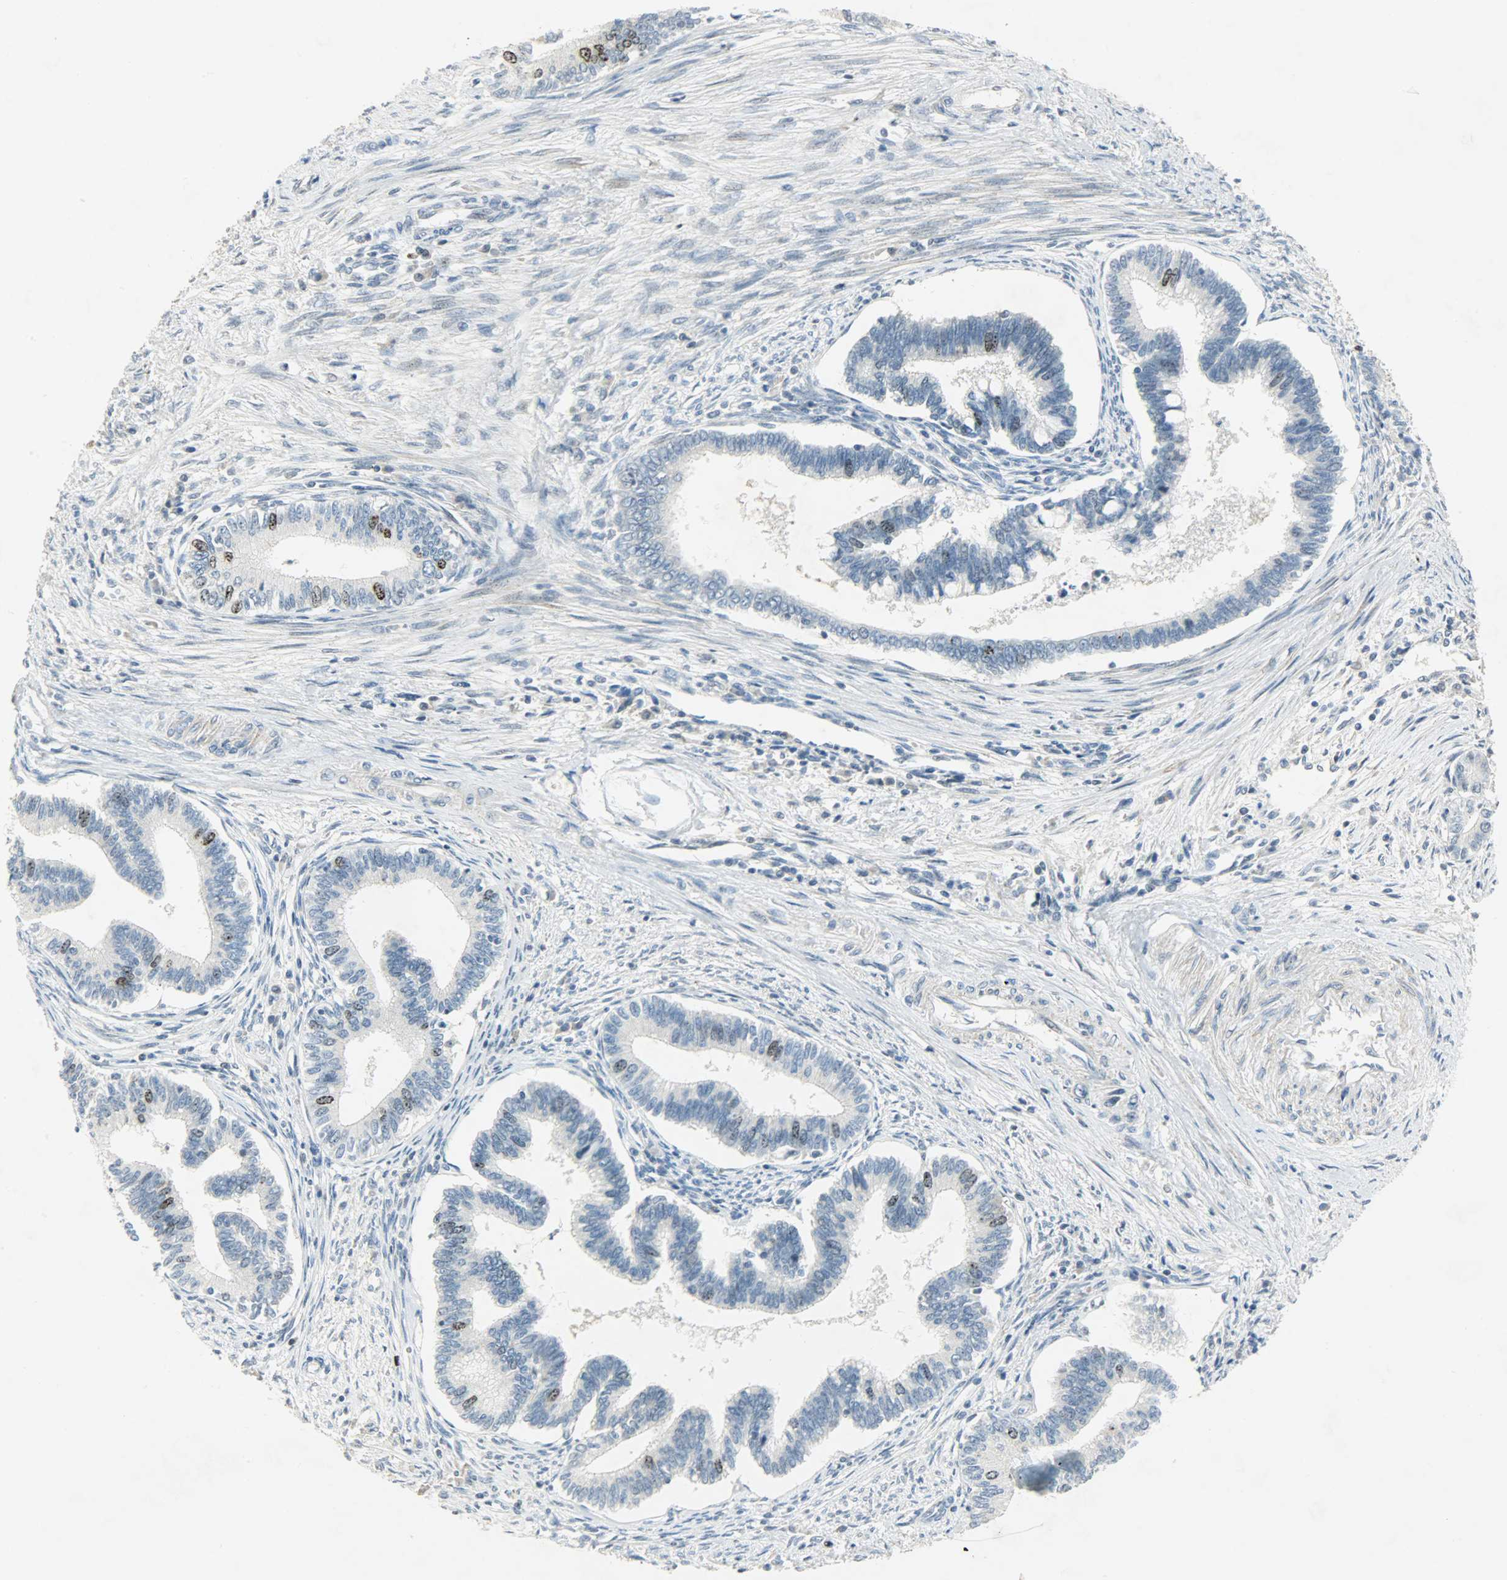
{"staining": {"intensity": "moderate", "quantity": "<25%", "location": "nuclear"}, "tissue": "cervical cancer", "cell_type": "Tumor cells", "image_type": "cancer", "snomed": [{"axis": "morphology", "description": "Adenocarcinoma, NOS"}, {"axis": "topography", "description": "Cervix"}], "caption": "There is low levels of moderate nuclear positivity in tumor cells of adenocarcinoma (cervical), as demonstrated by immunohistochemical staining (brown color).", "gene": "AURKB", "patient": {"sex": "female", "age": 36}}